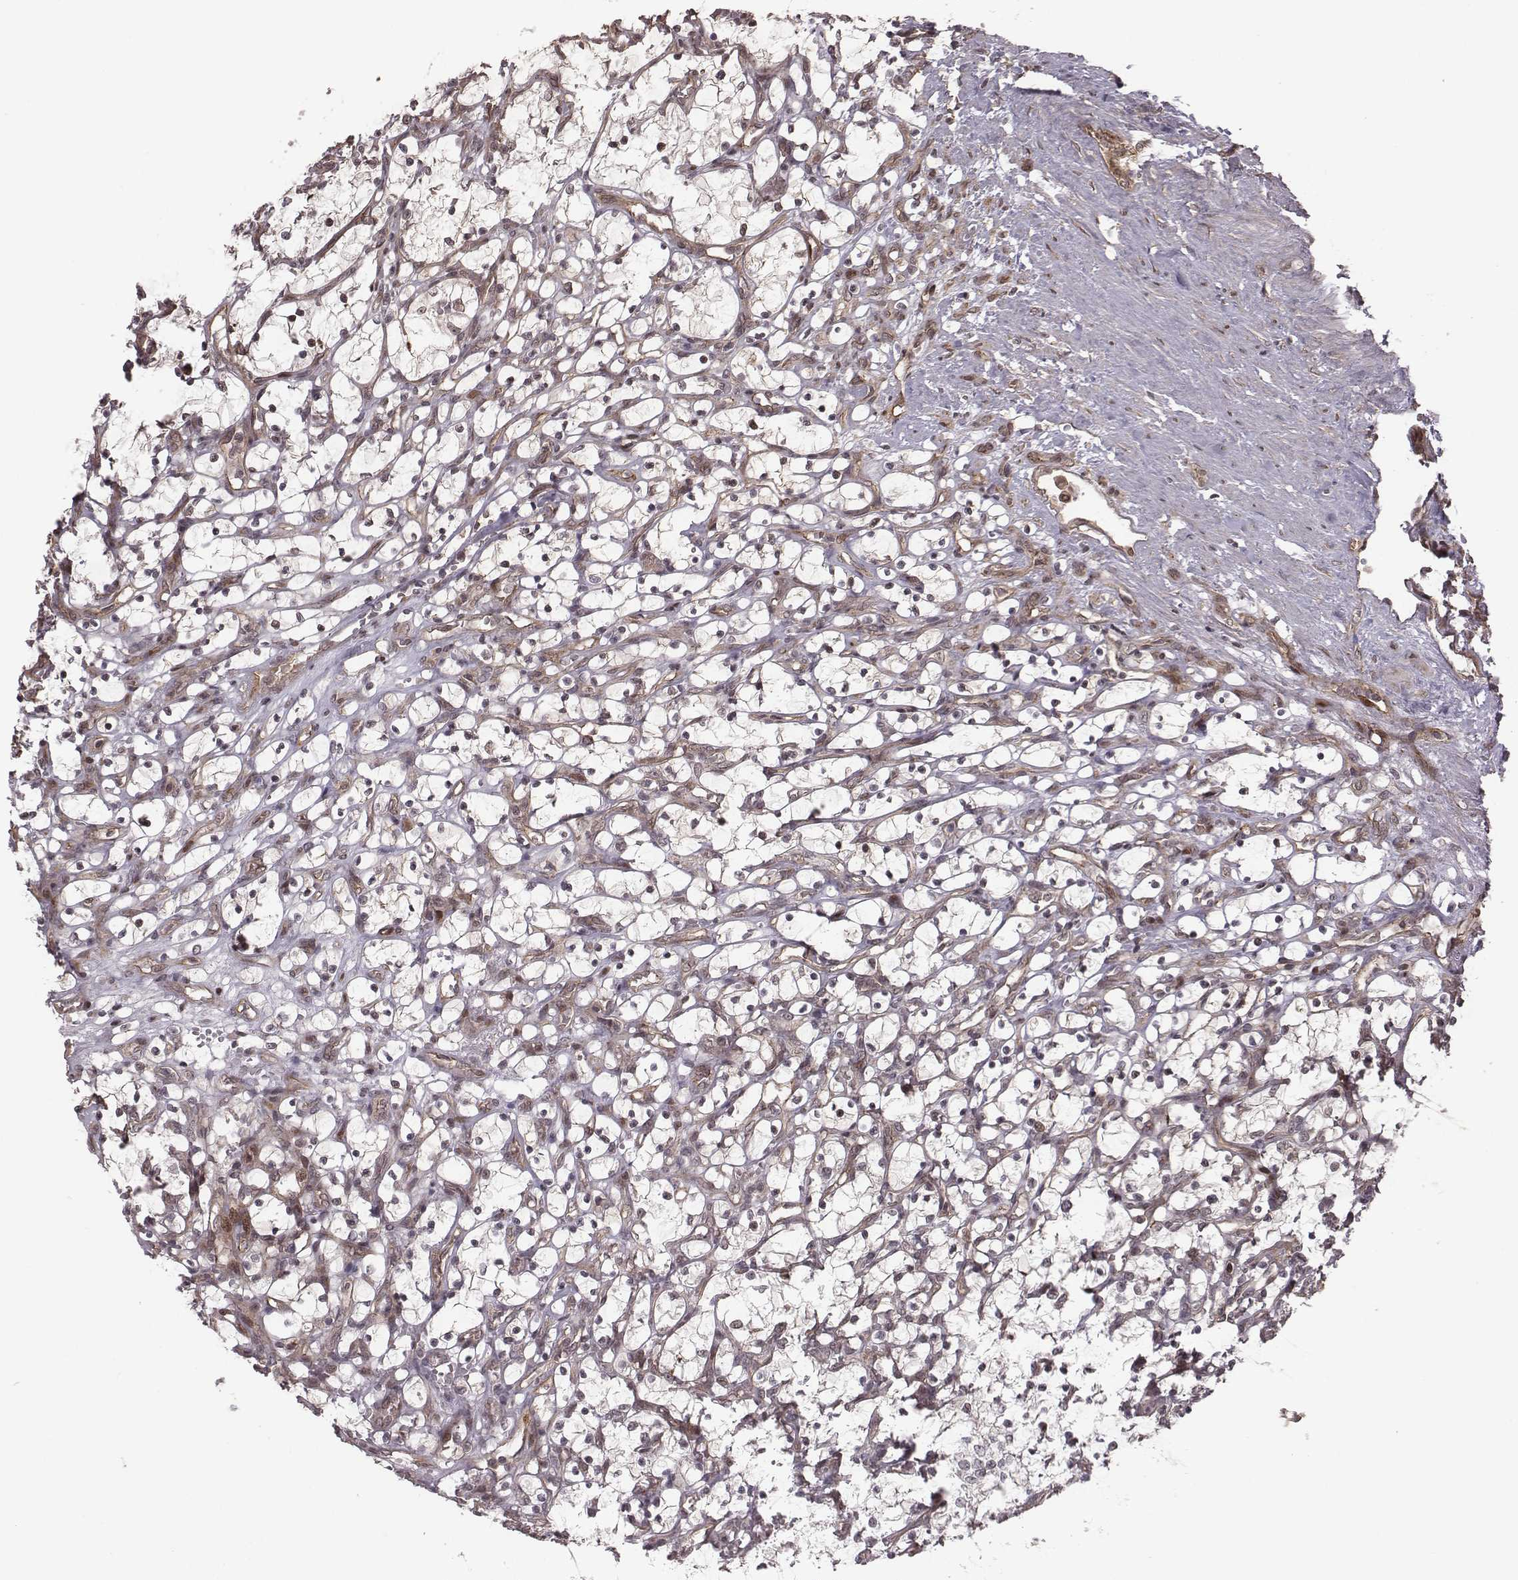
{"staining": {"intensity": "weak", "quantity": "<25%", "location": "cytoplasmic/membranous"}, "tissue": "renal cancer", "cell_type": "Tumor cells", "image_type": "cancer", "snomed": [{"axis": "morphology", "description": "Adenocarcinoma, NOS"}, {"axis": "topography", "description": "Kidney"}], "caption": "Protein analysis of renal cancer (adenocarcinoma) displays no significant expression in tumor cells. (Immunohistochemistry (ihc), brightfield microscopy, high magnification).", "gene": "RPL3", "patient": {"sex": "female", "age": 69}}